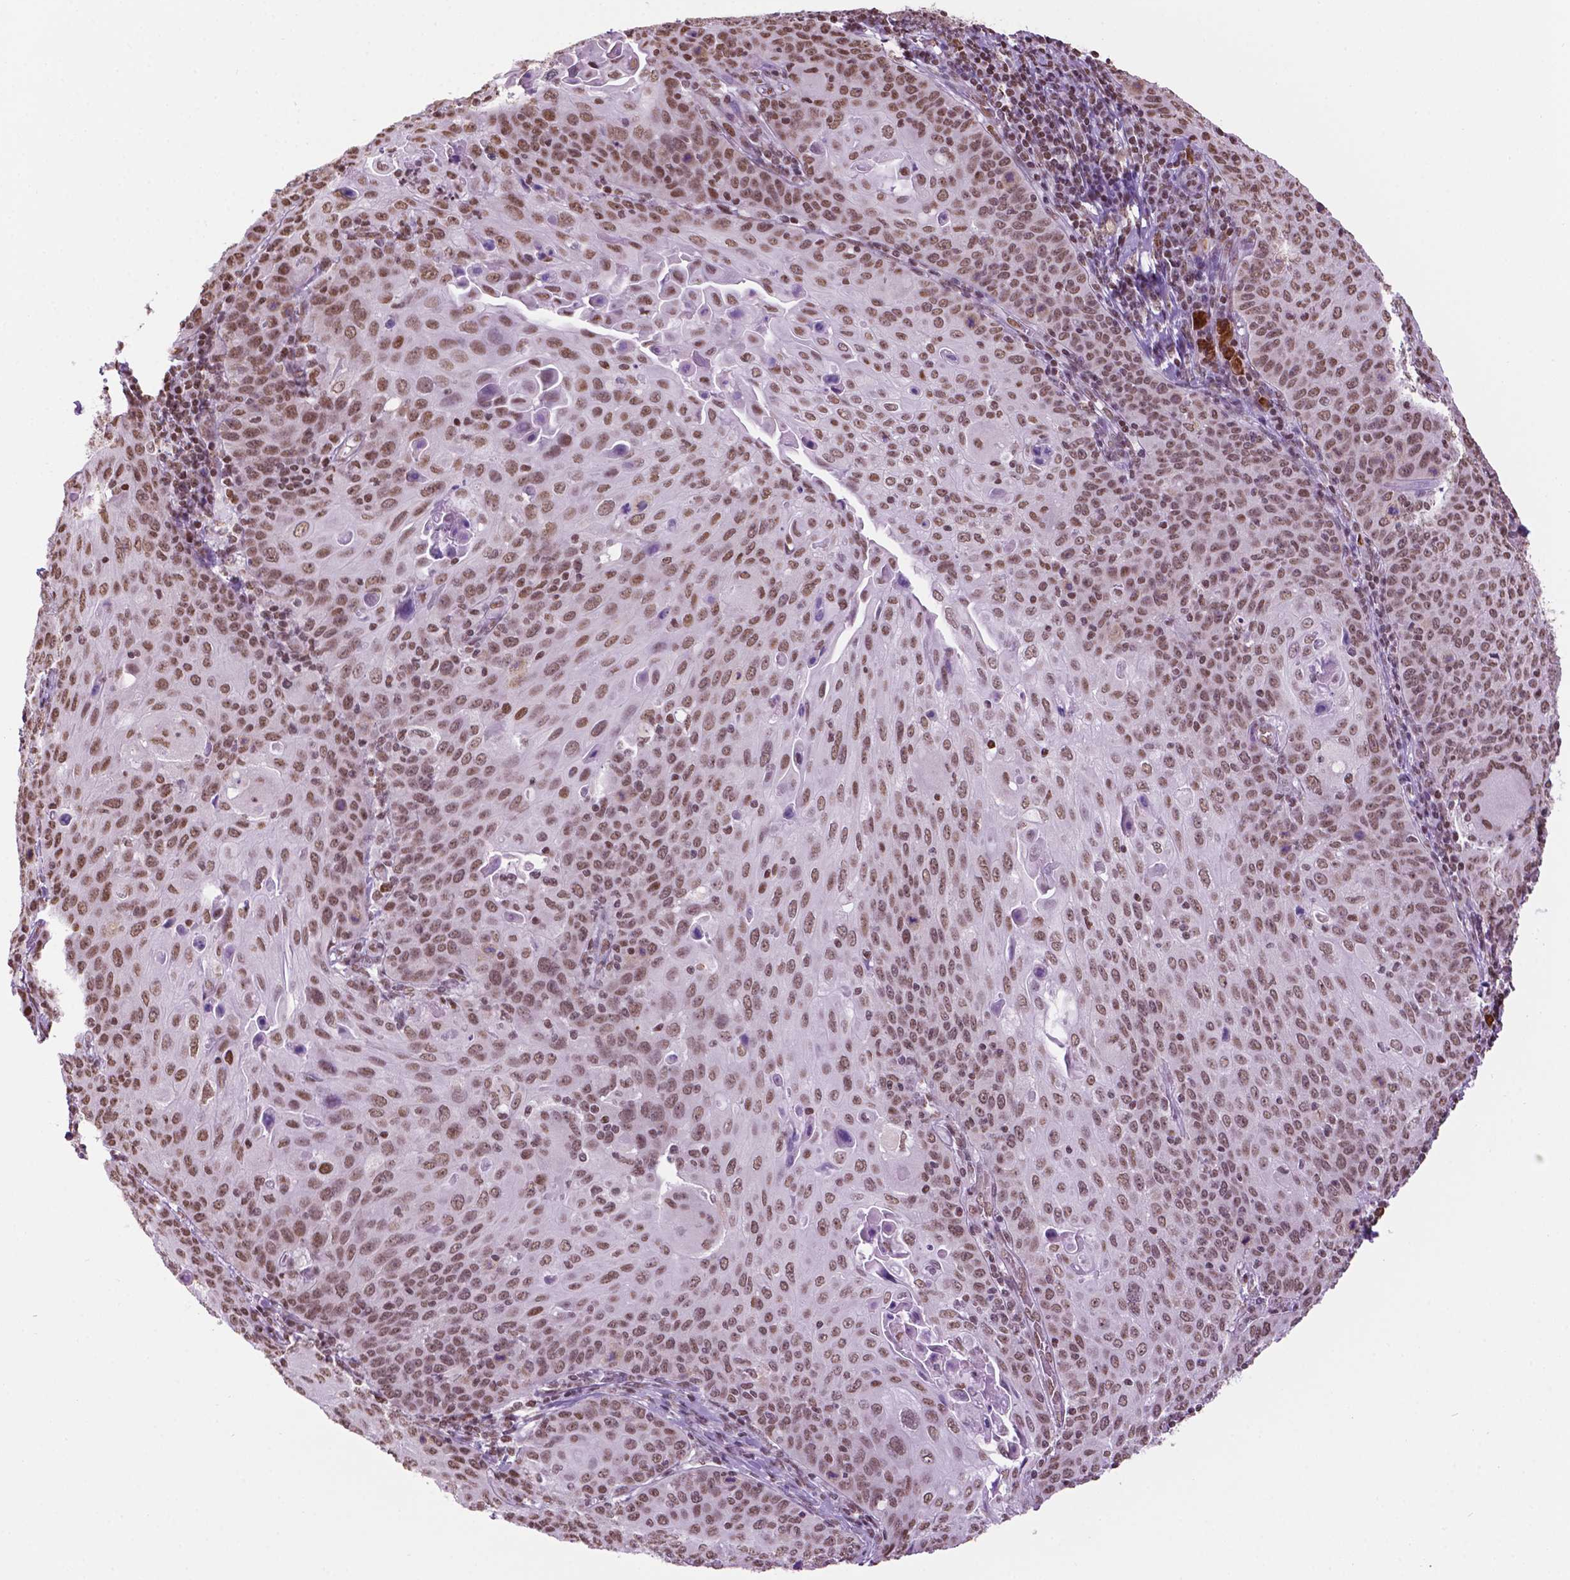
{"staining": {"intensity": "moderate", "quantity": ">75%", "location": "nuclear"}, "tissue": "cervical cancer", "cell_type": "Tumor cells", "image_type": "cancer", "snomed": [{"axis": "morphology", "description": "Squamous cell carcinoma, NOS"}, {"axis": "topography", "description": "Cervix"}], "caption": "Moderate nuclear positivity is appreciated in about >75% of tumor cells in cervical cancer.", "gene": "COL23A1", "patient": {"sex": "female", "age": 65}}